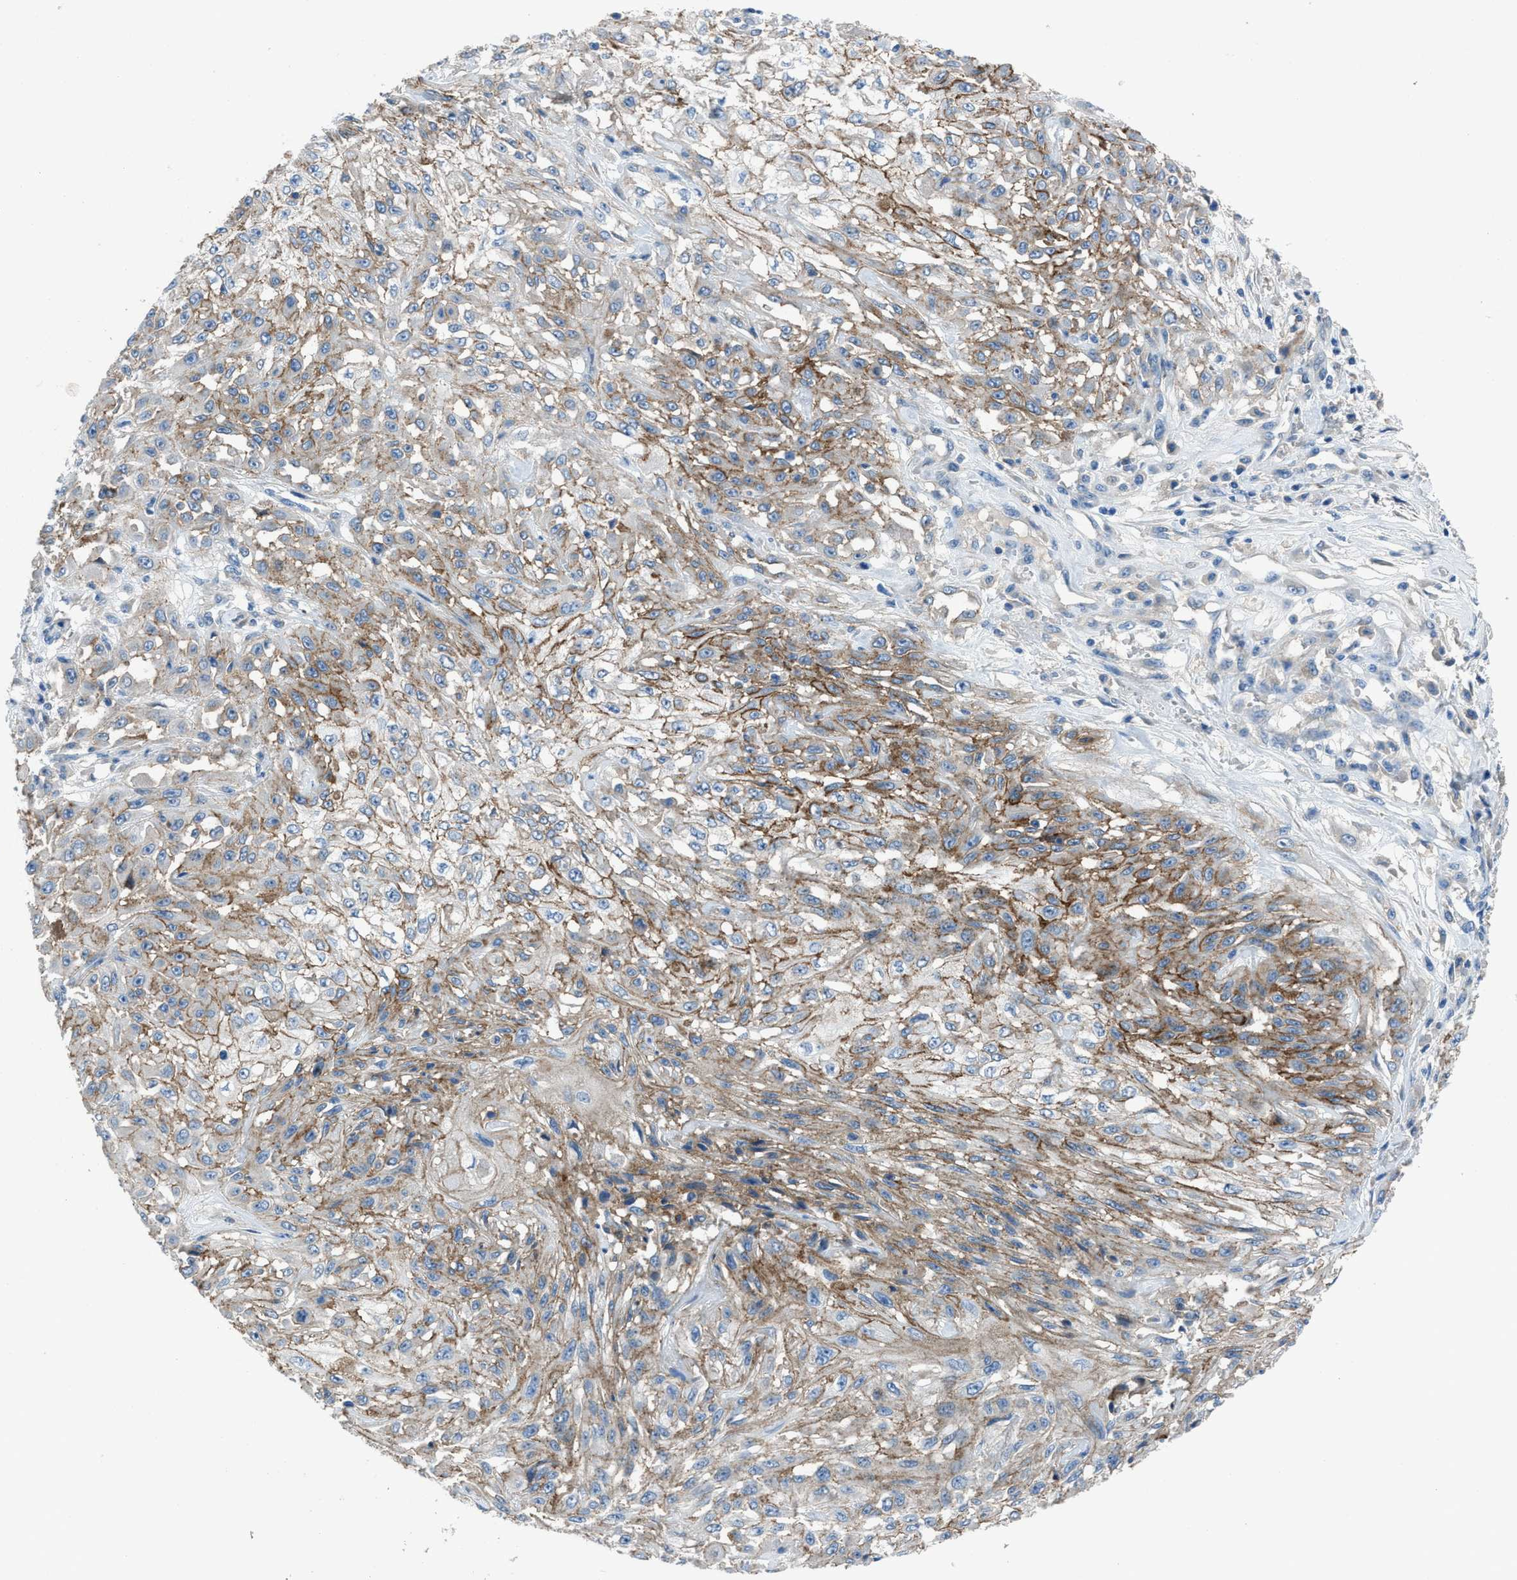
{"staining": {"intensity": "moderate", "quantity": "<25%", "location": "cytoplasmic/membranous"}, "tissue": "skin cancer", "cell_type": "Tumor cells", "image_type": "cancer", "snomed": [{"axis": "morphology", "description": "Squamous cell carcinoma, NOS"}, {"axis": "morphology", "description": "Squamous cell carcinoma, metastatic, NOS"}, {"axis": "topography", "description": "Skin"}, {"axis": "topography", "description": "Lymph node"}], "caption": "Immunohistochemical staining of human squamous cell carcinoma (skin) shows low levels of moderate cytoplasmic/membranous protein expression in about <25% of tumor cells.", "gene": "PTGFRN", "patient": {"sex": "male", "age": 75}}